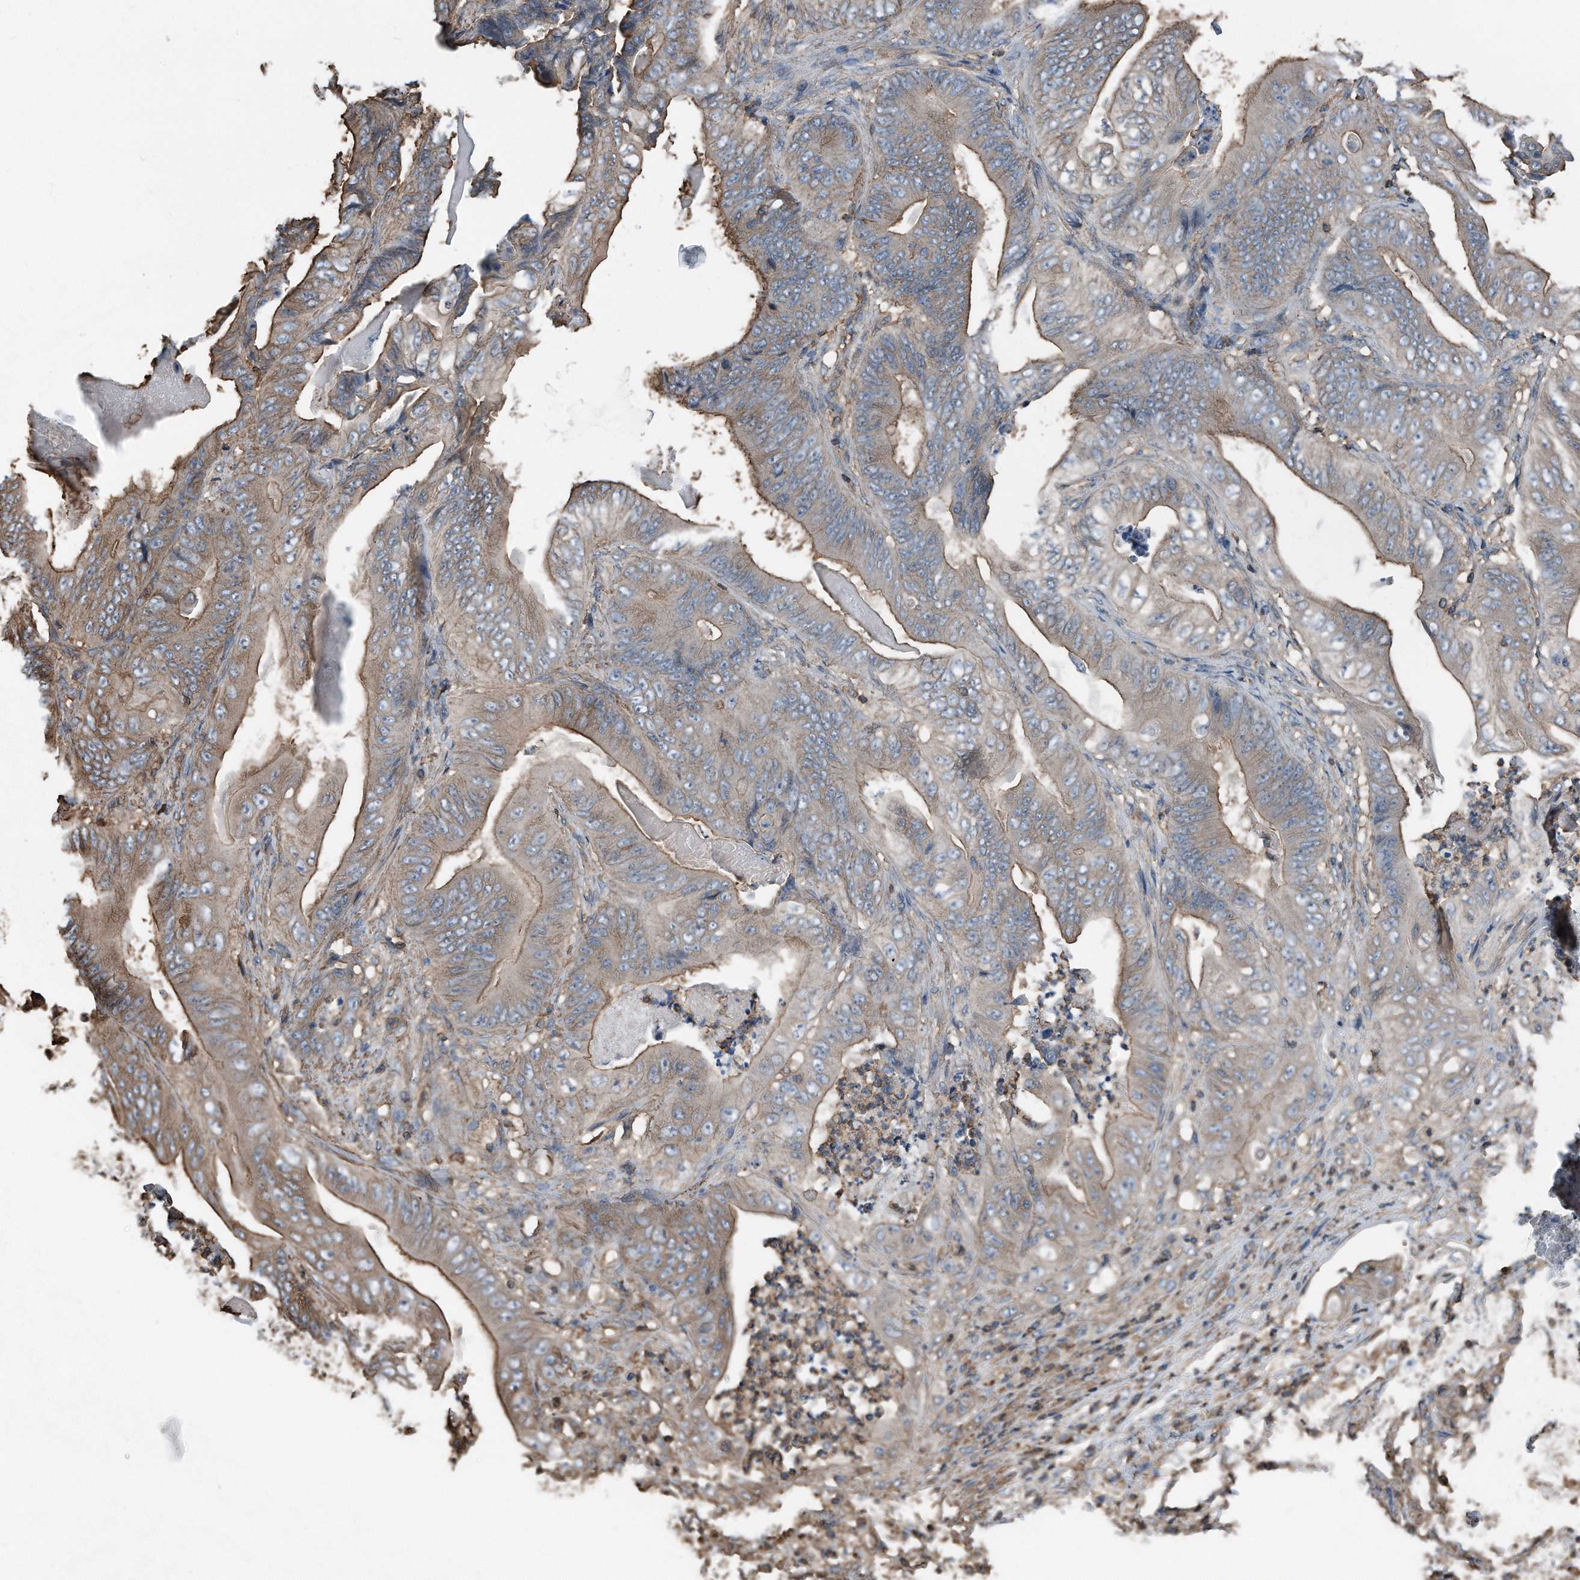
{"staining": {"intensity": "moderate", "quantity": "25%-75%", "location": "cytoplasmic/membranous"}, "tissue": "stomach cancer", "cell_type": "Tumor cells", "image_type": "cancer", "snomed": [{"axis": "morphology", "description": "Adenocarcinoma, NOS"}, {"axis": "topography", "description": "Stomach"}], "caption": "The immunohistochemical stain shows moderate cytoplasmic/membranous expression in tumor cells of adenocarcinoma (stomach) tissue.", "gene": "RSPO3", "patient": {"sex": "female", "age": 73}}